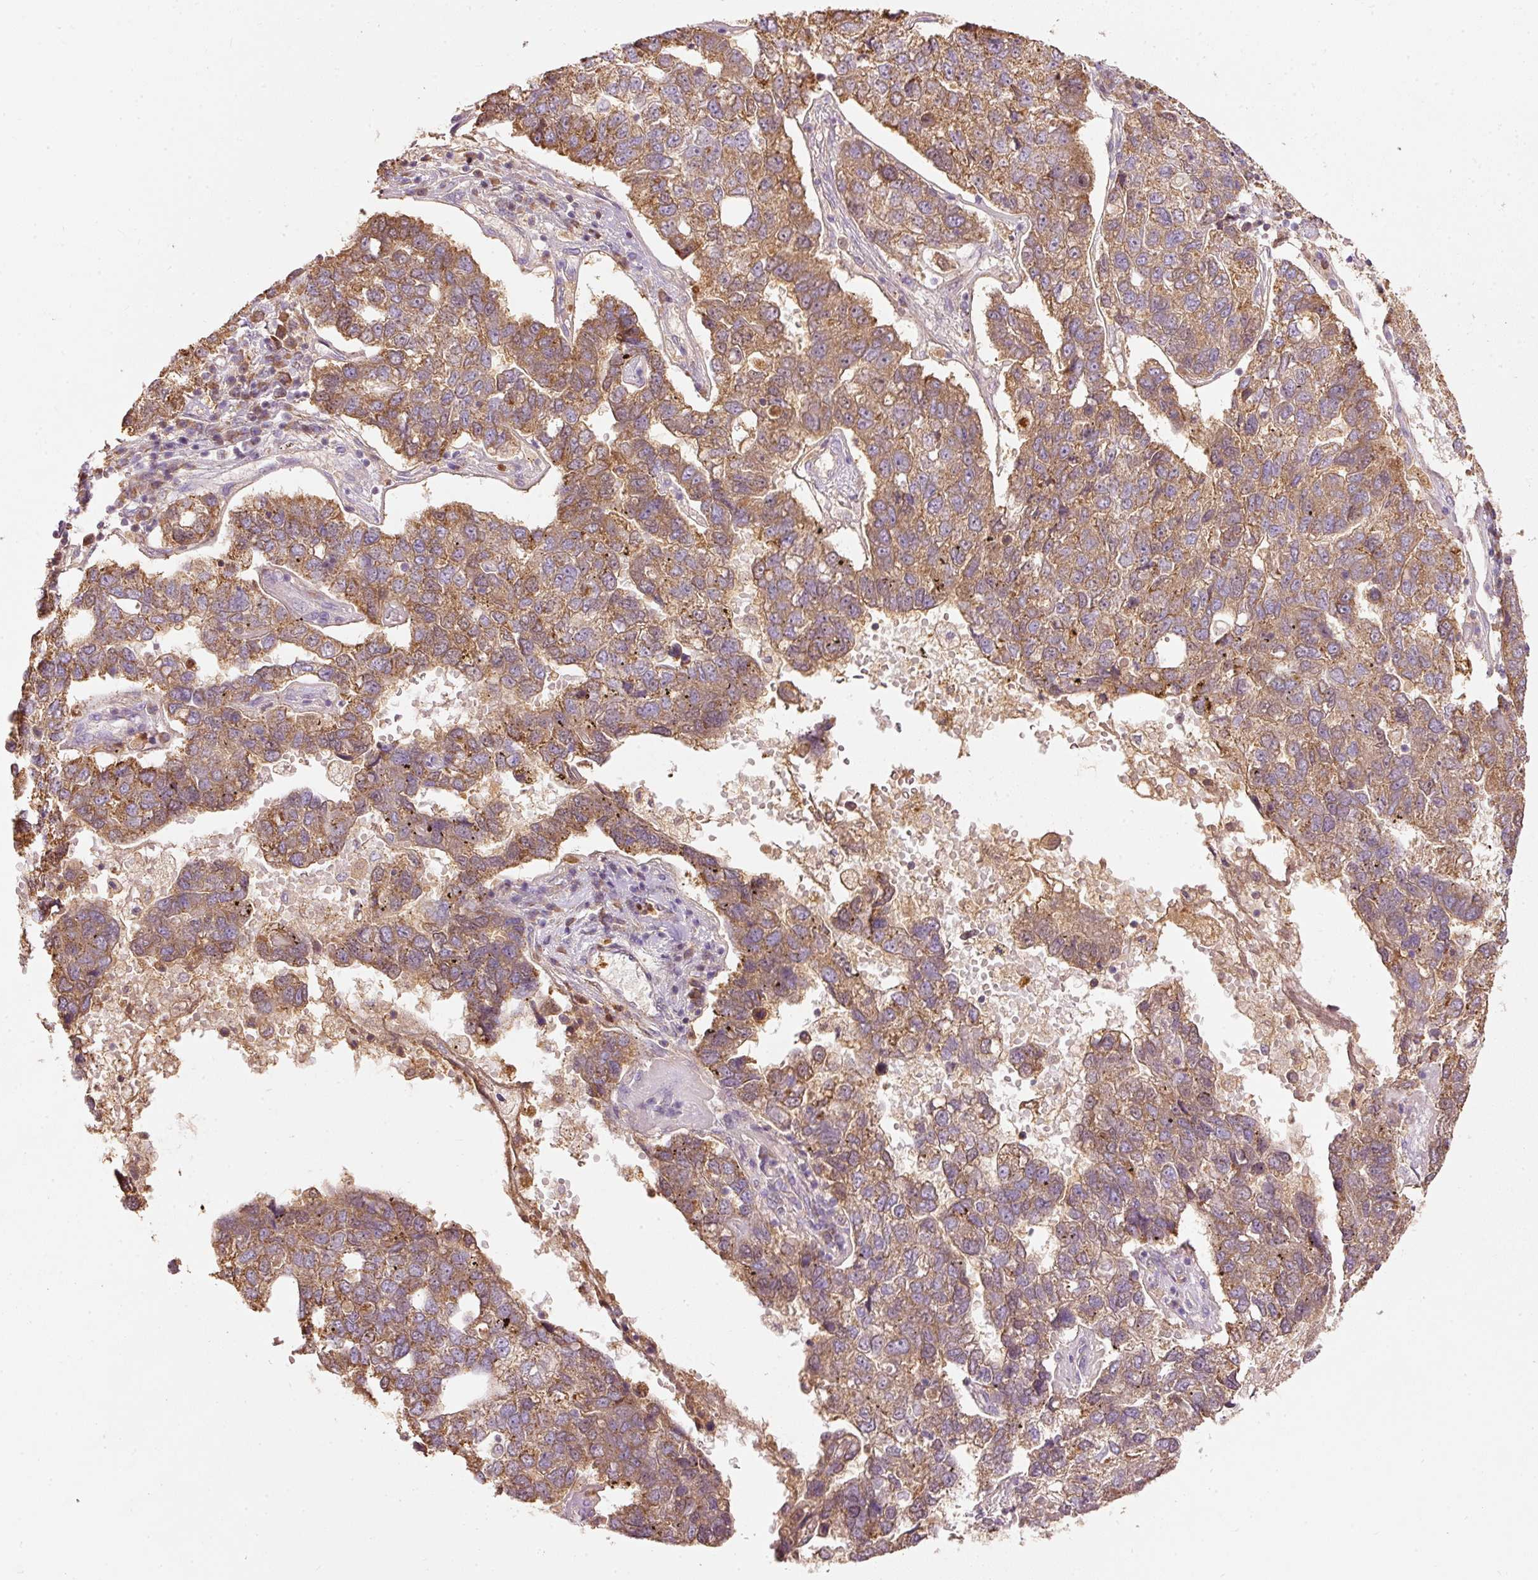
{"staining": {"intensity": "moderate", "quantity": ">75%", "location": "cytoplasmic/membranous"}, "tissue": "pancreatic cancer", "cell_type": "Tumor cells", "image_type": "cancer", "snomed": [{"axis": "morphology", "description": "Adenocarcinoma, NOS"}, {"axis": "topography", "description": "Pancreas"}], "caption": "IHC (DAB (3,3'-diaminobenzidine)) staining of pancreatic cancer (adenocarcinoma) reveals moderate cytoplasmic/membranous protein expression in about >75% of tumor cells.", "gene": "PSENEN", "patient": {"sex": "female", "age": 61}}